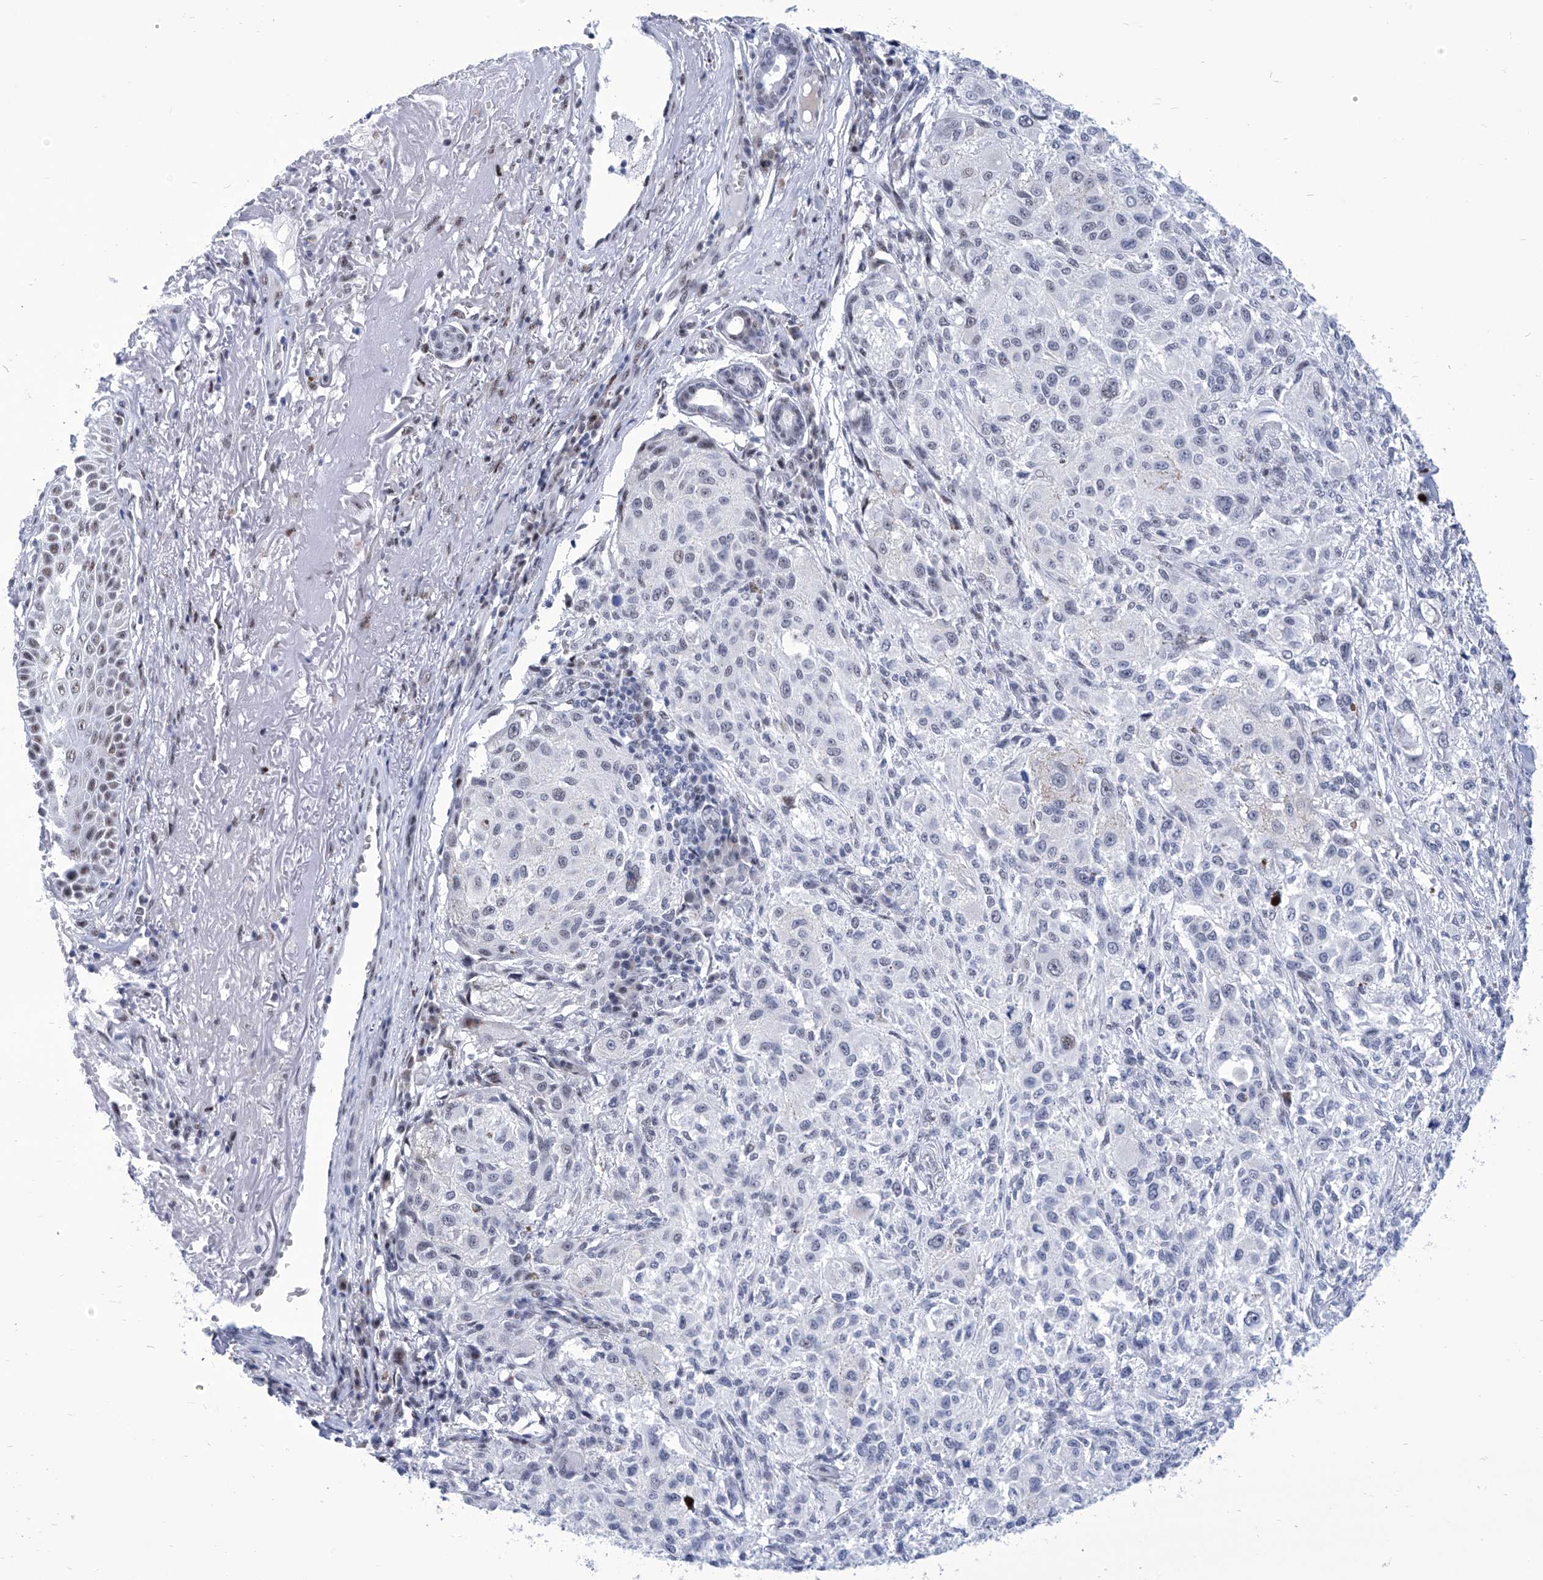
{"staining": {"intensity": "negative", "quantity": "none", "location": "none"}, "tissue": "melanoma", "cell_type": "Tumor cells", "image_type": "cancer", "snomed": [{"axis": "morphology", "description": "Necrosis, NOS"}, {"axis": "morphology", "description": "Malignant melanoma, NOS"}, {"axis": "topography", "description": "Skin"}], "caption": "Malignant melanoma stained for a protein using immunohistochemistry (IHC) reveals no positivity tumor cells.", "gene": "SART1", "patient": {"sex": "female", "age": 87}}